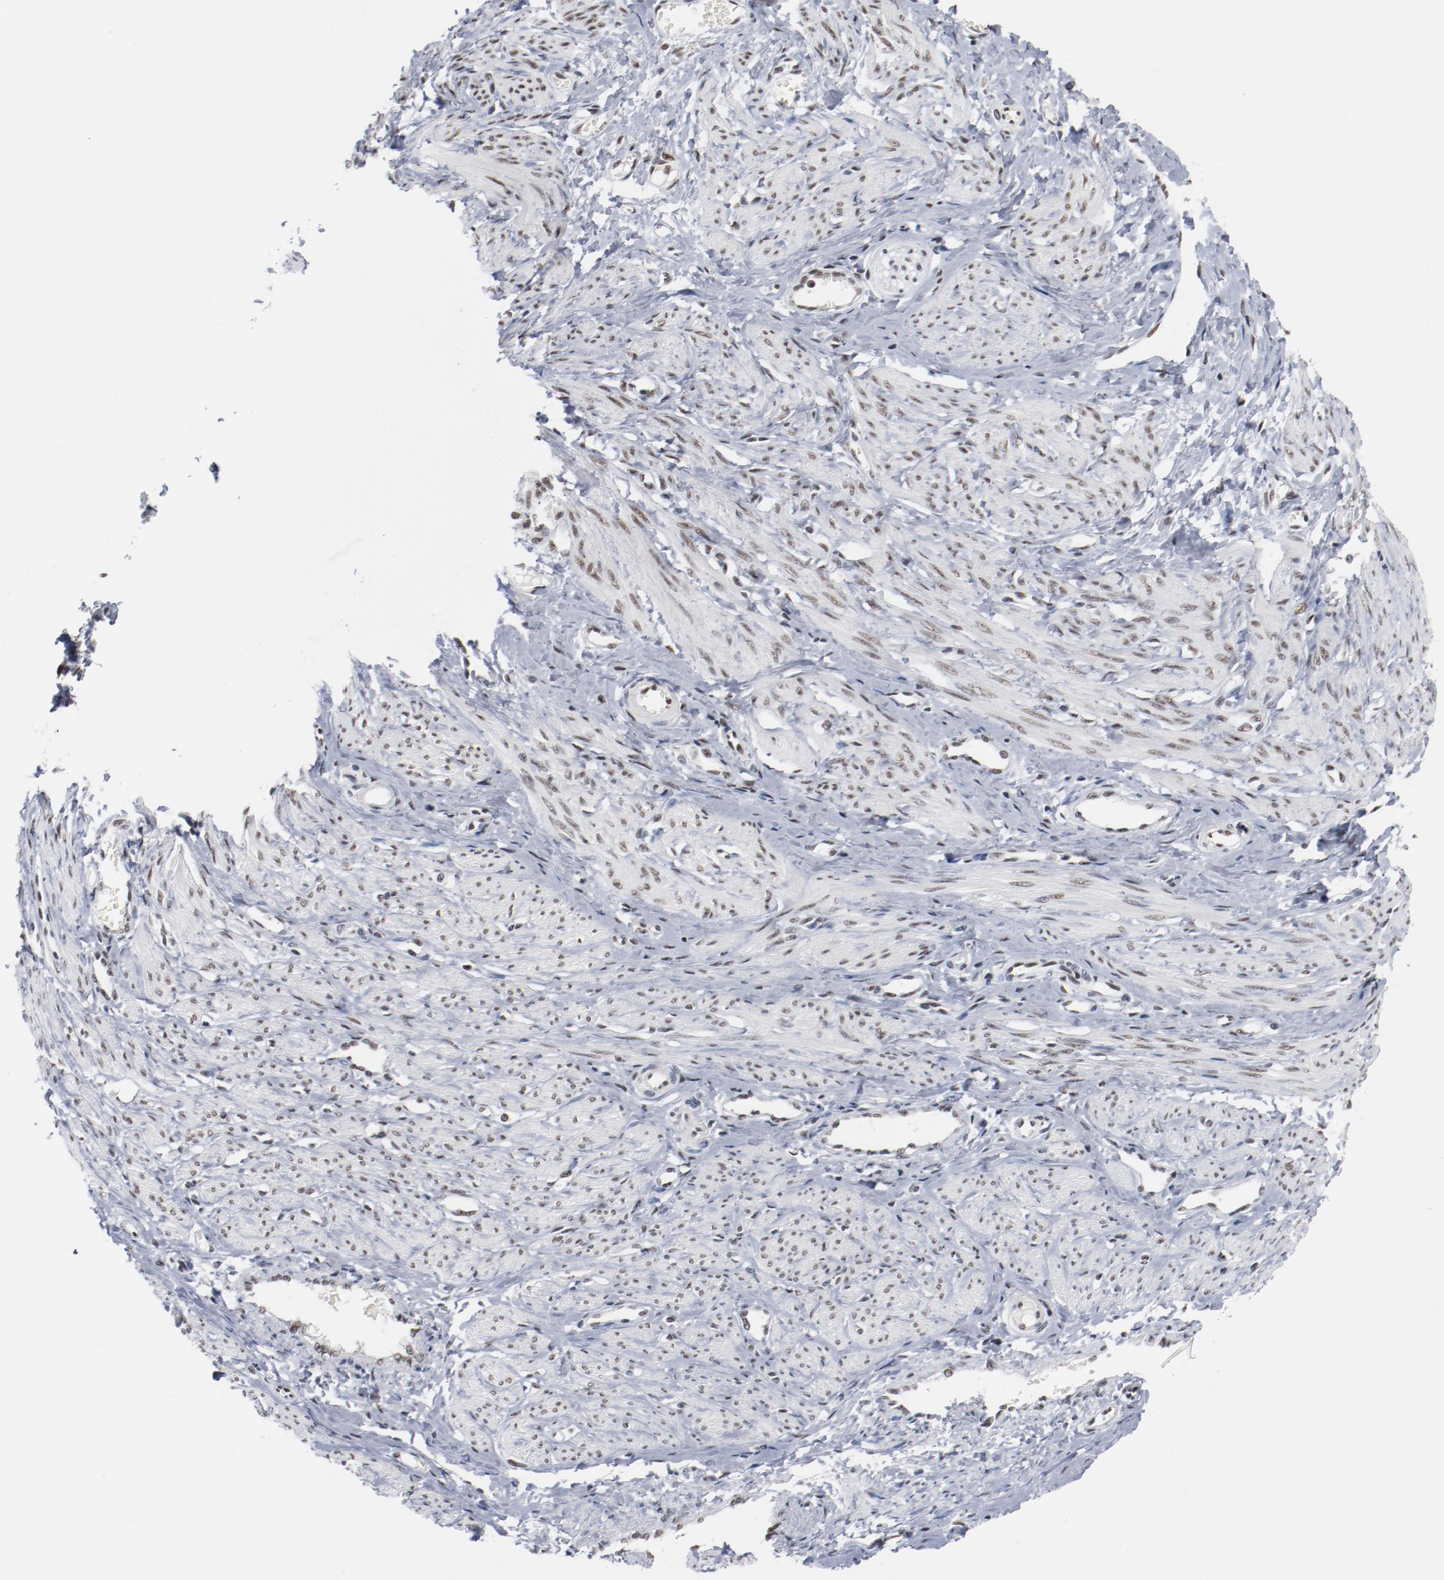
{"staining": {"intensity": "weak", "quantity": ">75%", "location": "nuclear"}, "tissue": "smooth muscle", "cell_type": "Smooth muscle cells", "image_type": "normal", "snomed": [{"axis": "morphology", "description": "Normal tissue, NOS"}, {"axis": "topography", "description": "Smooth muscle"}, {"axis": "topography", "description": "Uterus"}], "caption": "The histopathology image displays immunohistochemical staining of benign smooth muscle. There is weak nuclear expression is identified in approximately >75% of smooth muscle cells.", "gene": "BUB3", "patient": {"sex": "female", "age": 39}}